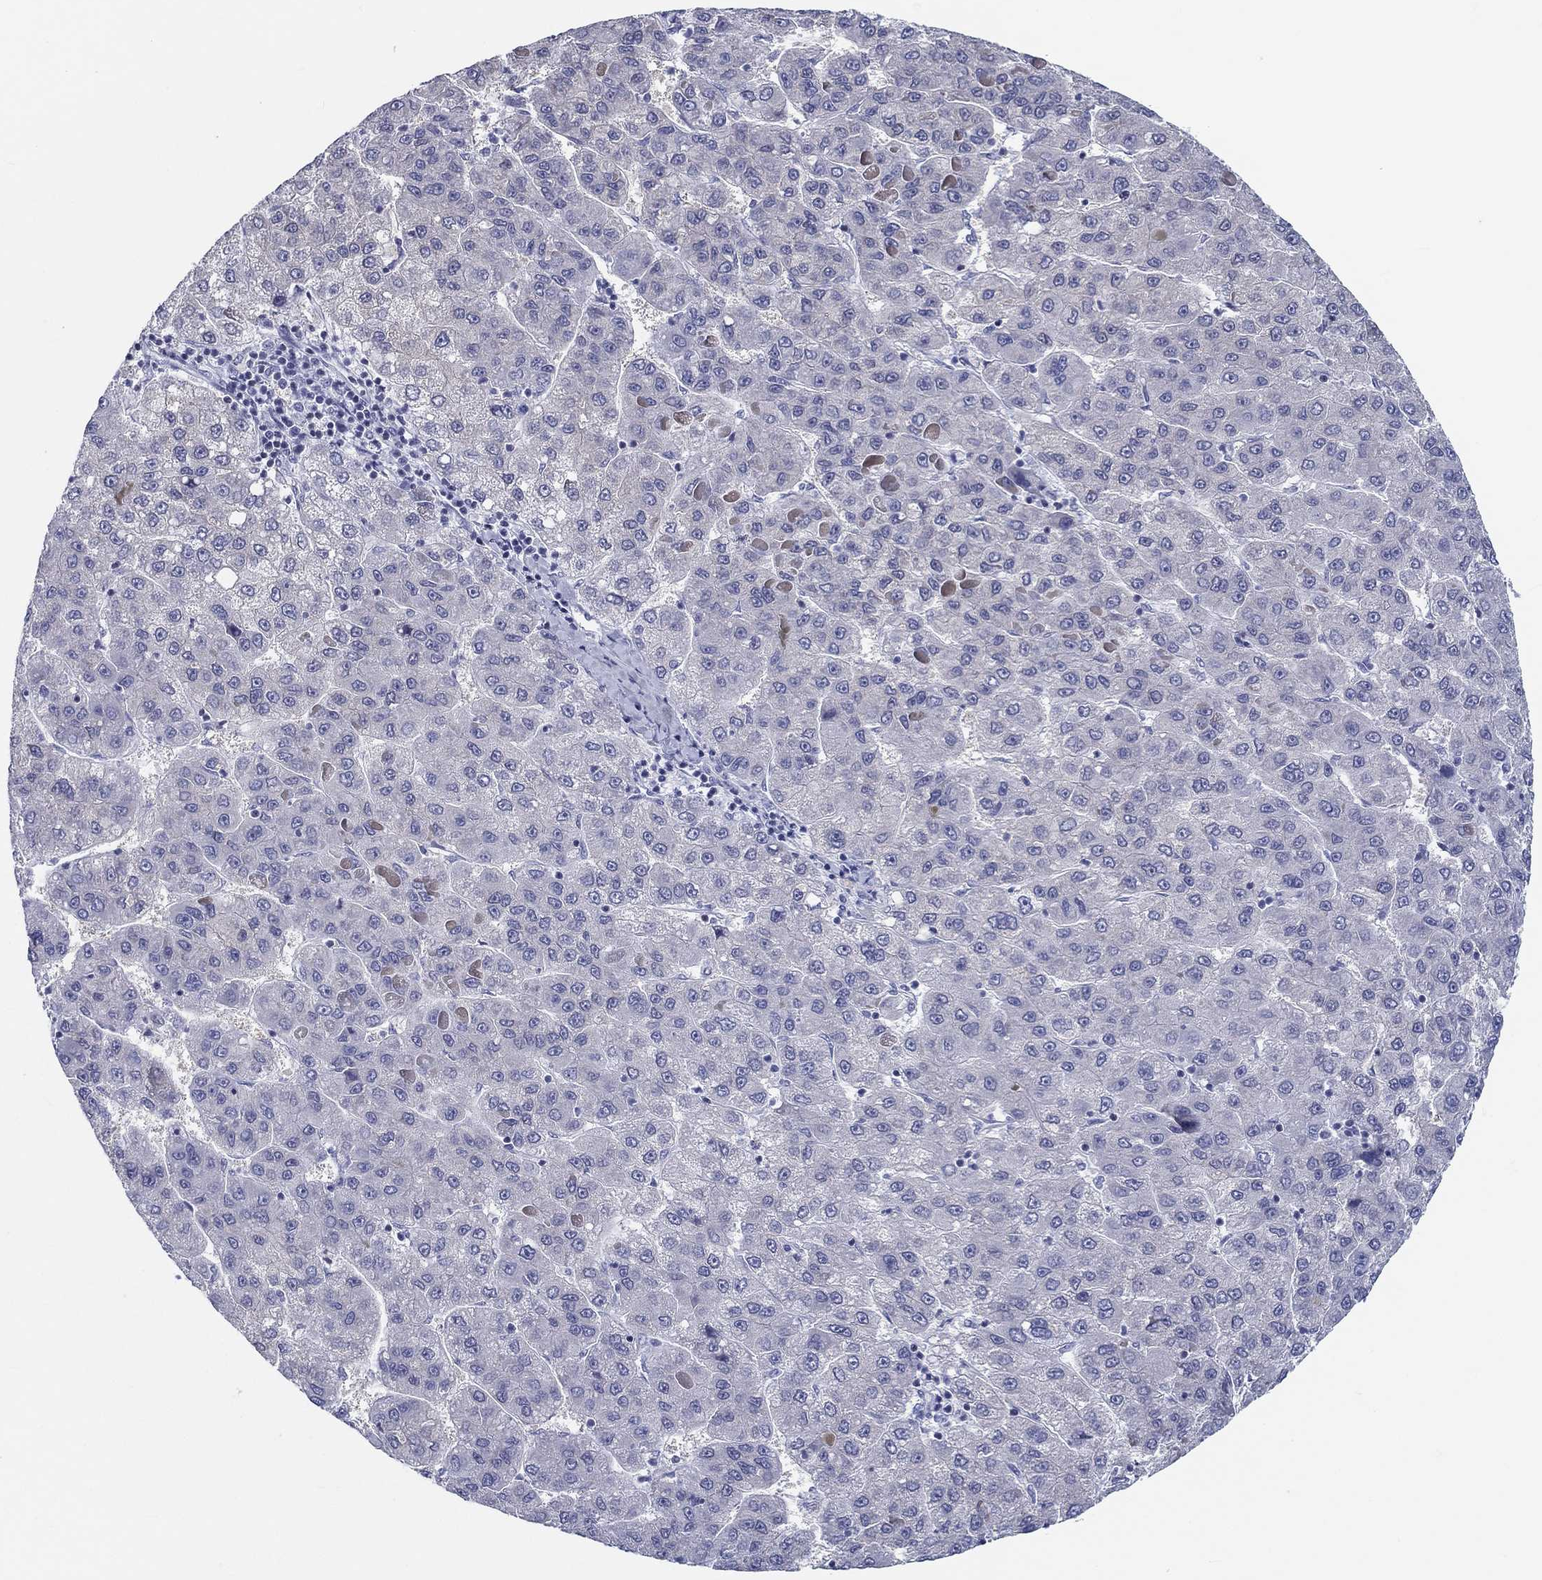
{"staining": {"intensity": "negative", "quantity": "none", "location": "none"}, "tissue": "liver cancer", "cell_type": "Tumor cells", "image_type": "cancer", "snomed": [{"axis": "morphology", "description": "Carcinoma, Hepatocellular, NOS"}, {"axis": "topography", "description": "Liver"}], "caption": "Tumor cells are negative for protein expression in human liver cancer. (DAB IHC with hematoxylin counter stain).", "gene": "H1-1", "patient": {"sex": "female", "age": 82}}